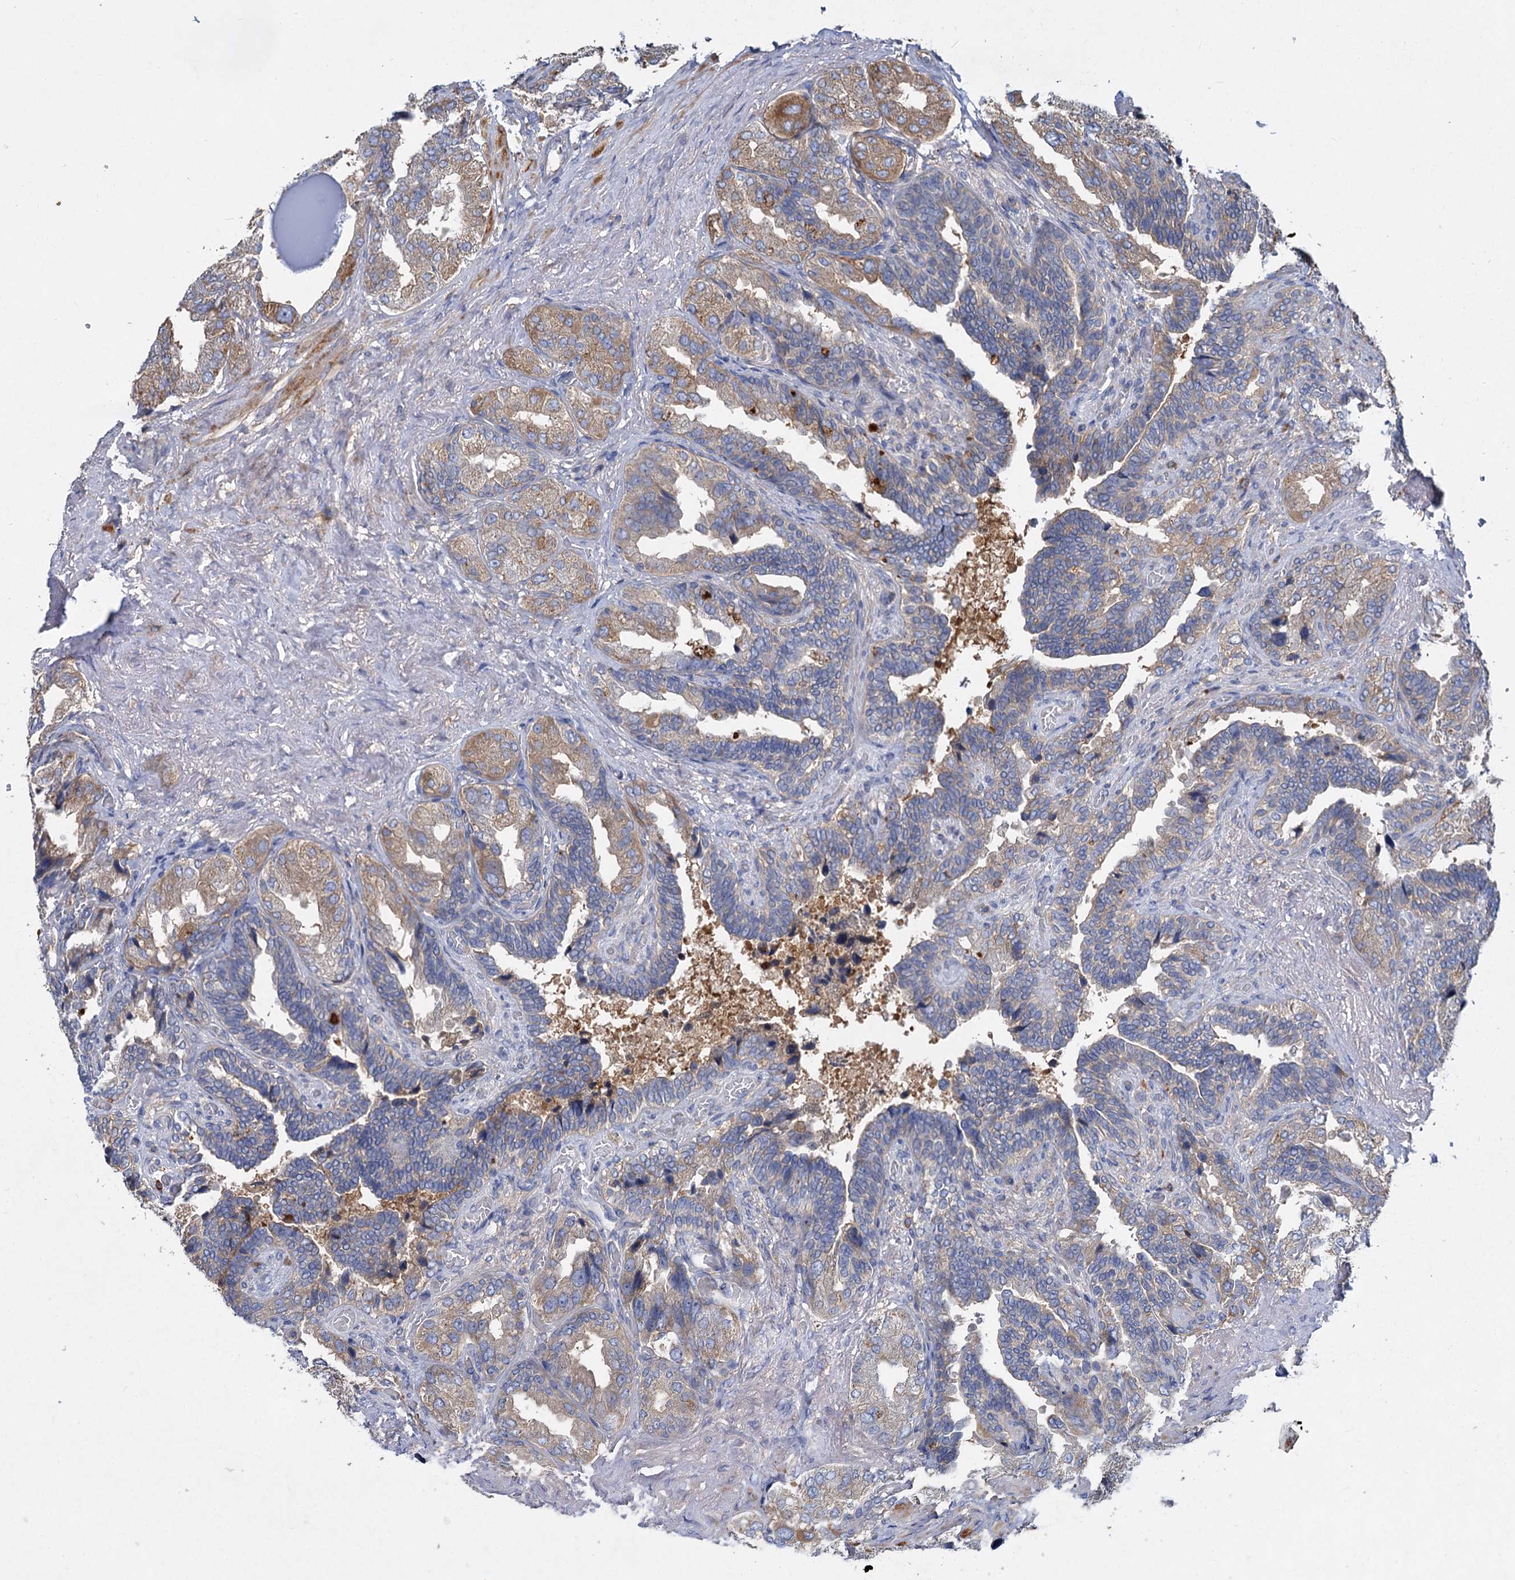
{"staining": {"intensity": "moderate", "quantity": "25%-75%", "location": "cytoplasmic/membranous"}, "tissue": "seminal vesicle", "cell_type": "Glandular cells", "image_type": "normal", "snomed": [{"axis": "morphology", "description": "Normal tissue, NOS"}, {"axis": "topography", "description": "Seminal veicle"}, {"axis": "topography", "description": "Peripheral nerve tissue"}], "caption": "IHC micrograph of normal seminal vesicle: human seminal vesicle stained using immunohistochemistry (IHC) reveals medium levels of moderate protein expression localized specifically in the cytoplasmic/membranous of glandular cells, appearing as a cytoplasmic/membranous brown color.", "gene": "ALKBH7", "patient": {"sex": "male", "age": 63}}